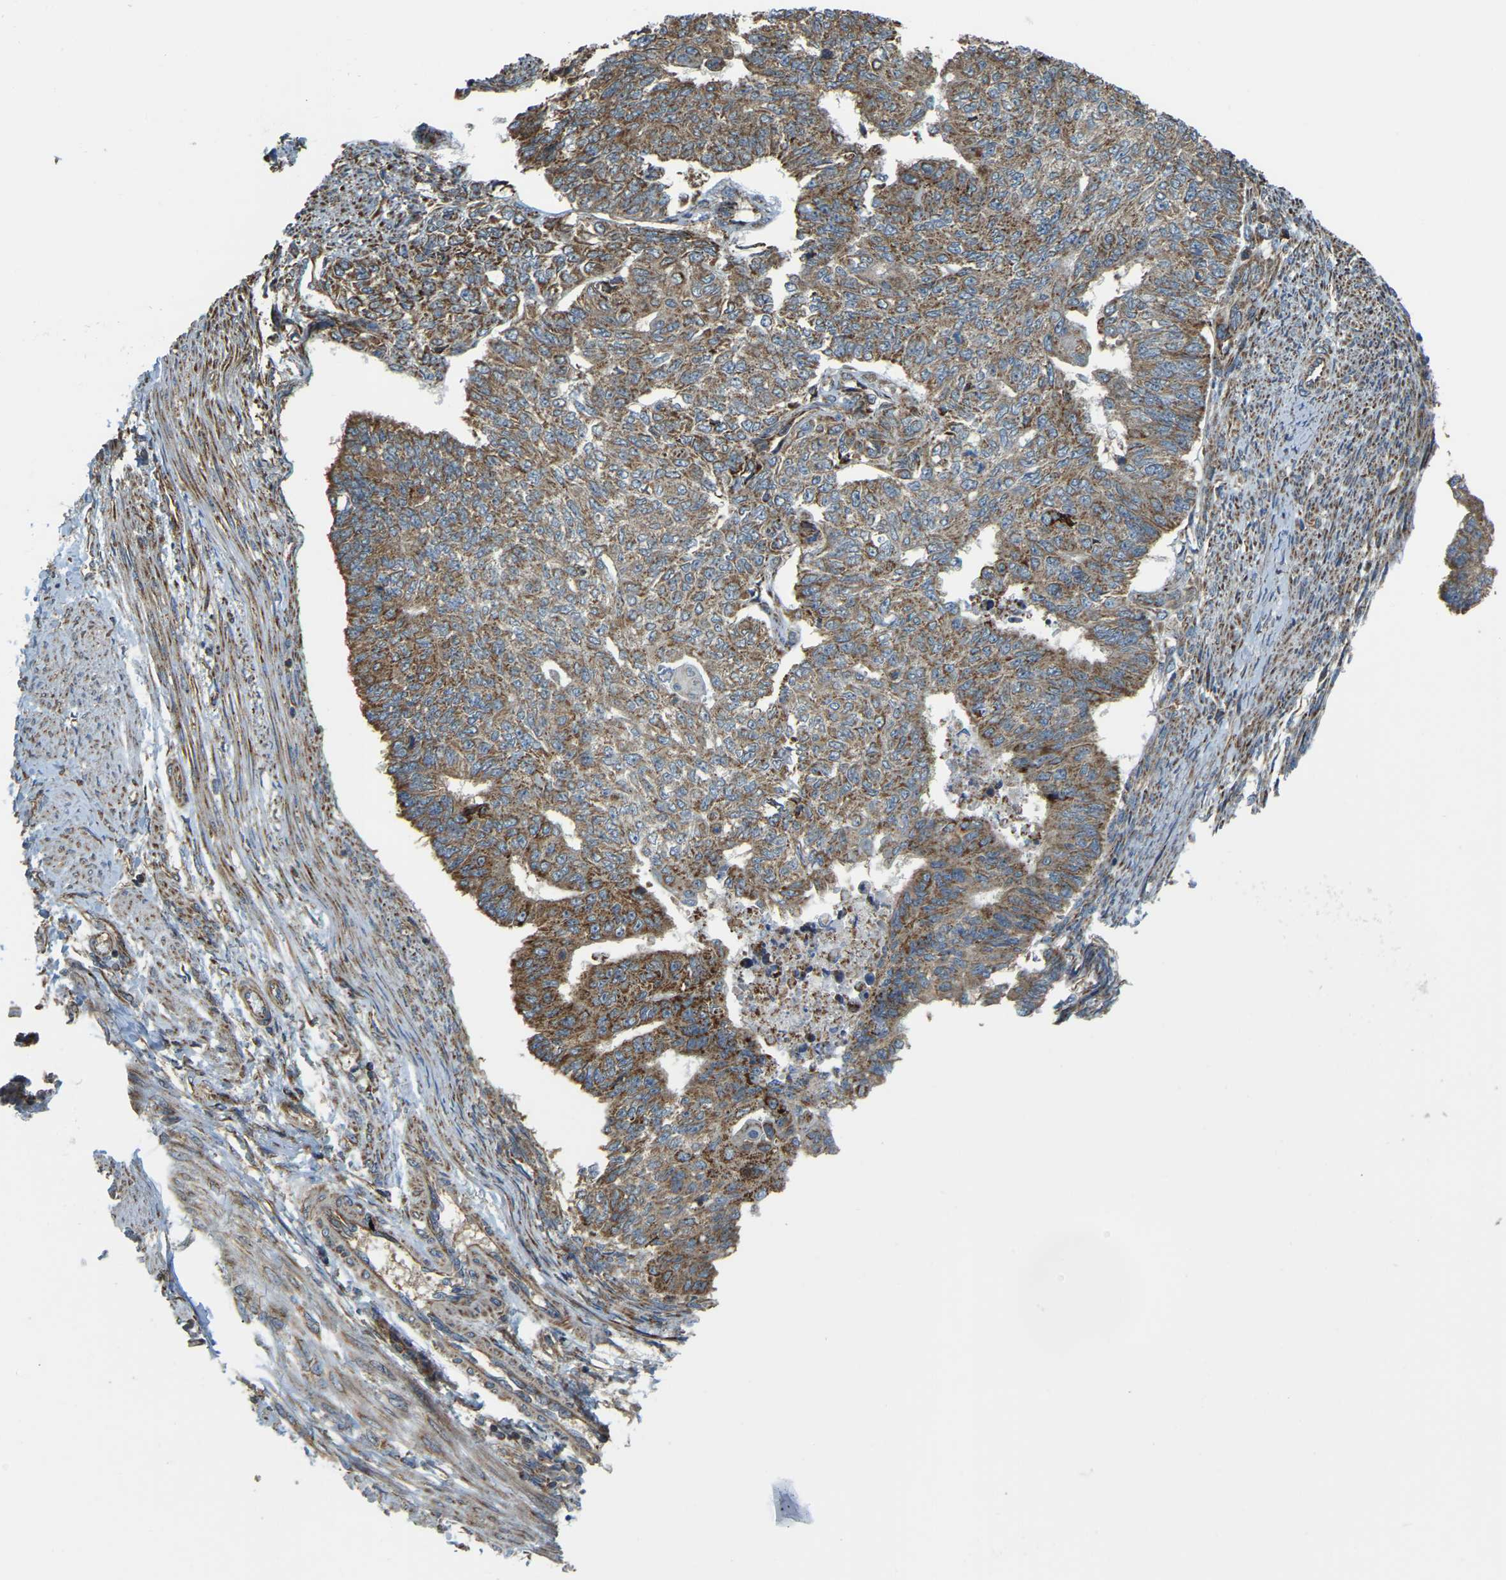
{"staining": {"intensity": "moderate", "quantity": ">75%", "location": "cytoplasmic/membranous"}, "tissue": "endometrial cancer", "cell_type": "Tumor cells", "image_type": "cancer", "snomed": [{"axis": "morphology", "description": "Adenocarcinoma, NOS"}, {"axis": "topography", "description": "Endometrium"}], "caption": "Endometrial cancer (adenocarcinoma) was stained to show a protein in brown. There is medium levels of moderate cytoplasmic/membranous expression in approximately >75% of tumor cells.", "gene": "PSMD7", "patient": {"sex": "female", "age": 32}}